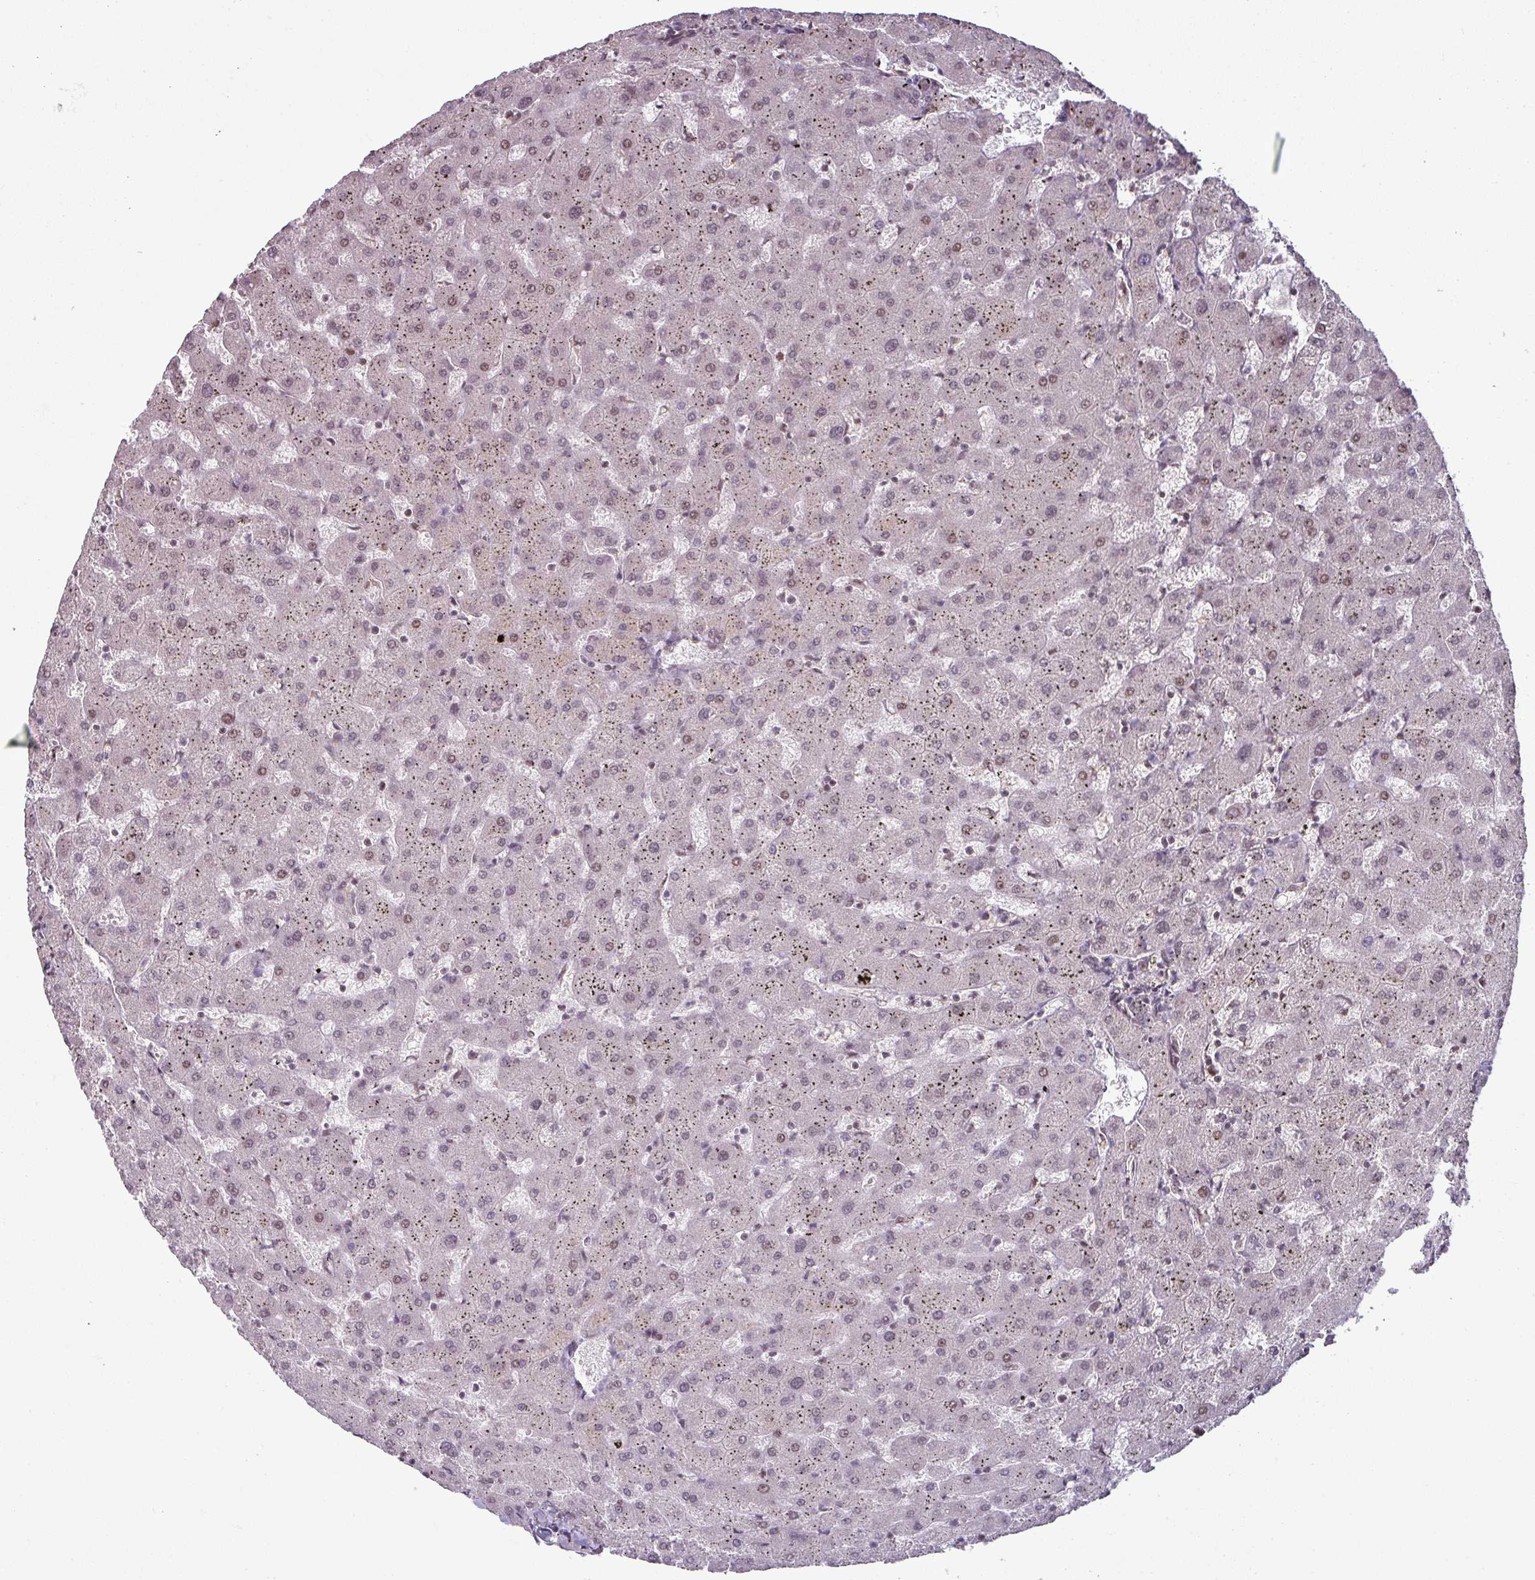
{"staining": {"intensity": "weak", "quantity": ">75%", "location": "nuclear"}, "tissue": "liver", "cell_type": "Cholangiocytes", "image_type": "normal", "snomed": [{"axis": "morphology", "description": "Normal tissue, NOS"}, {"axis": "topography", "description": "Liver"}], "caption": "This micrograph shows normal liver stained with IHC to label a protein in brown. The nuclear of cholangiocytes show weak positivity for the protein. Nuclei are counter-stained blue.", "gene": "SIK3", "patient": {"sex": "female", "age": 63}}